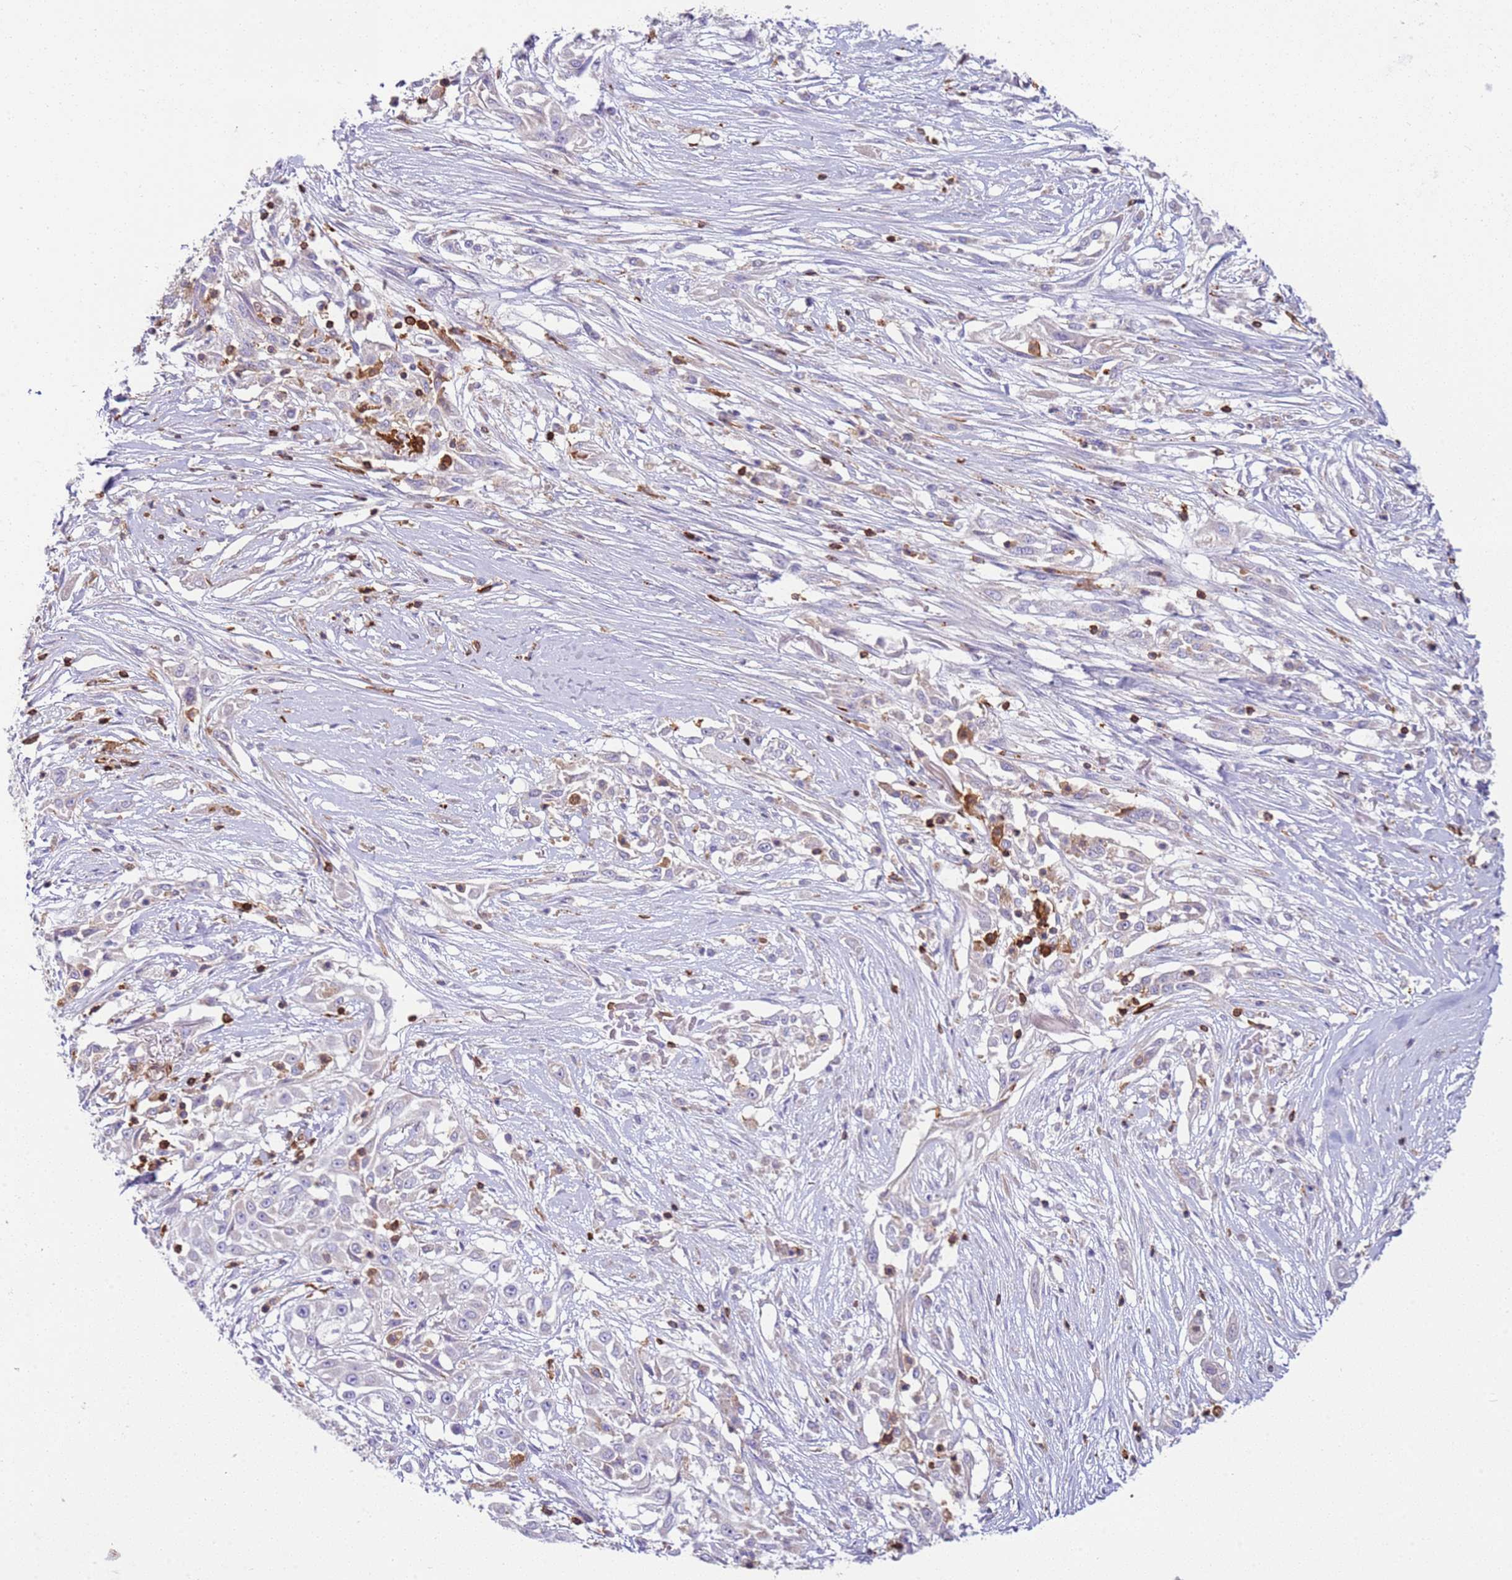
{"staining": {"intensity": "negative", "quantity": "none", "location": "none"}, "tissue": "skin cancer", "cell_type": "Tumor cells", "image_type": "cancer", "snomed": [{"axis": "morphology", "description": "Squamous cell carcinoma, NOS"}, {"axis": "morphology", "description": "Squamous cell carcinoma, metastatic, NOS"}, {"axis": "topography", "description": "Skin"}, {"axis": "topography", "description": "Lymph node"}], "caption": "Metastatic squamous cell carcinoma (skin) was stained to show a protein in brown. There is no significant staining in tumor cells.", "gene": "TTPAL", "patient": {"sex": "male", "age": 75}}